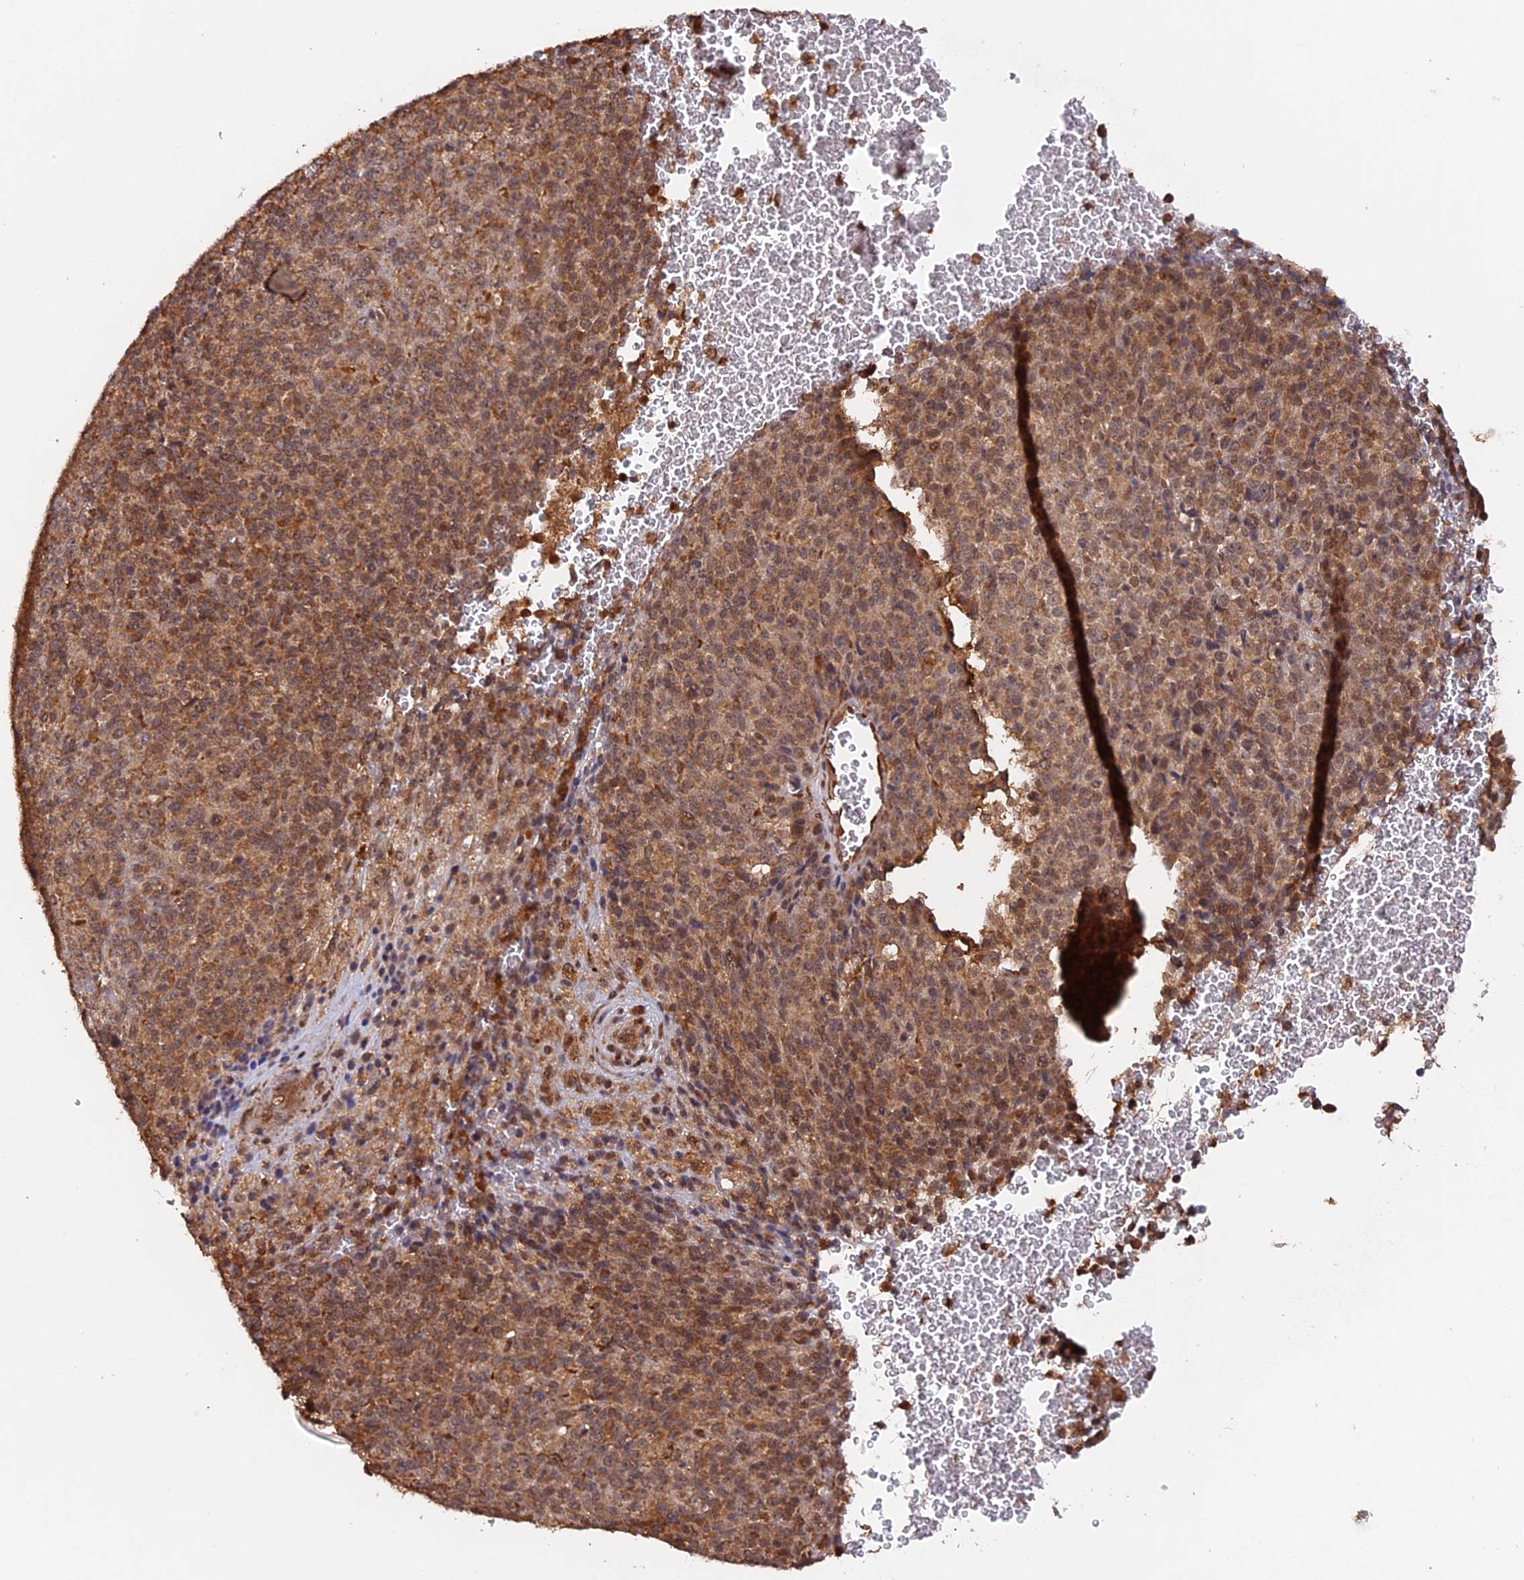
{"staining": {"intensity": "moderate", "quantity": ">75%", "location": "cytoplasmic/membranous"}, "tissue": "melanoma", "cell_type": "Tumor cells", "image_type": "cancer", "snomed": [{"axis": "morphology", "description": "Malignant melanoma, Metastatic site"}, {"axis": "topography", "description": "Brain"}], "caption": "Protein expression analysis of human malignant melanoma (metastatic site) reveals moderate cytoplasmic/membranous staining in approximately >75% of tumor cells.", "gene": "CCDC174", "patient": {"sex": "female", "age": 56}}